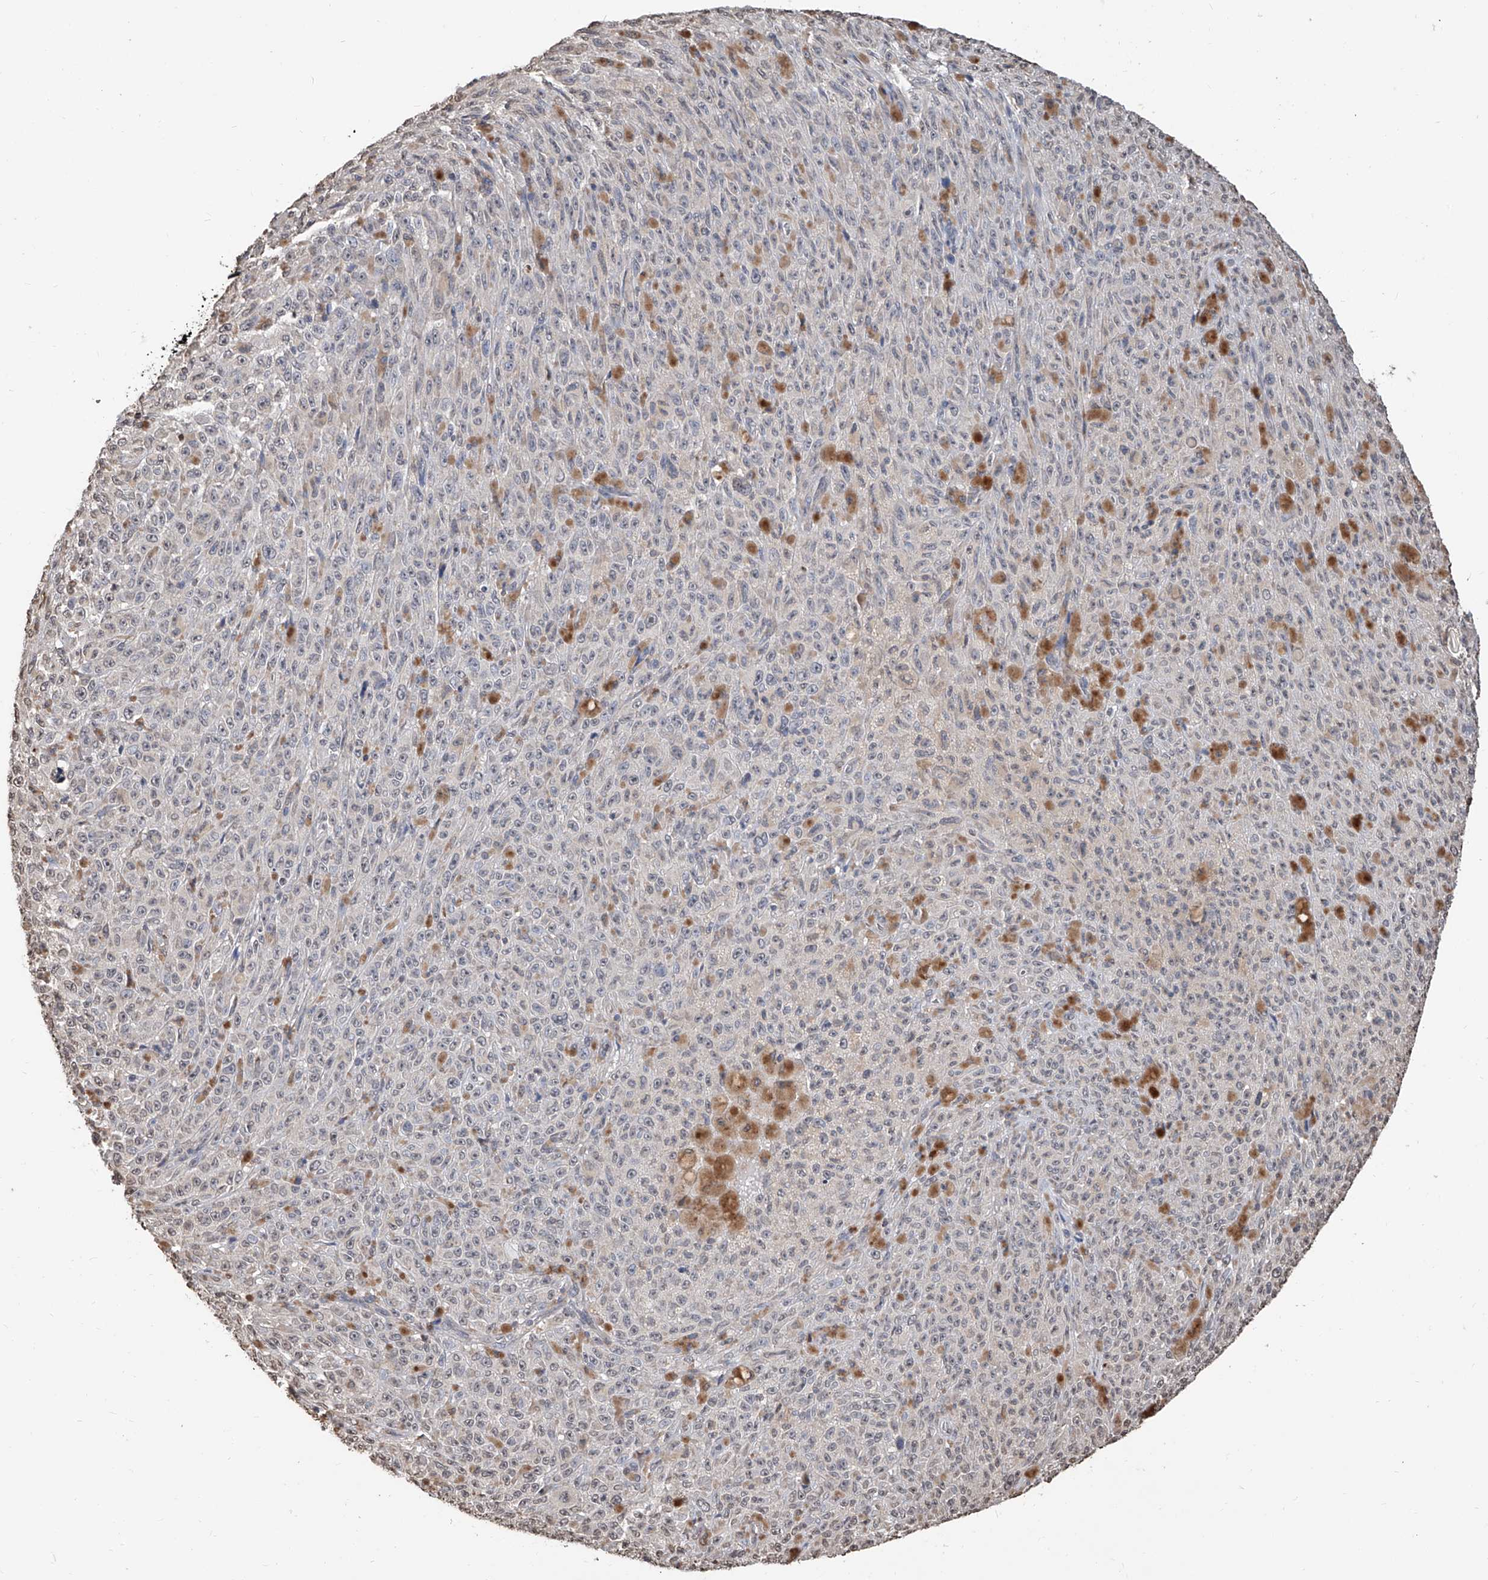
{"staining": {"intensity": "negative", "quantity": "none", "location": "none"}, "tissue": "melanoma", "cell_type": "Tumor cells", "image_type": "cancer", "snomed": [{"axis": "morphology", "description": "Malignant melanoma, NOS"}, {"axis": "topography", "description": "Skin"}], "caption": "Tumor cells are negative for brown protein staining in malignant melanoma.", "gene": "RP9", "patient": {"sex": "female", "age": 82}}